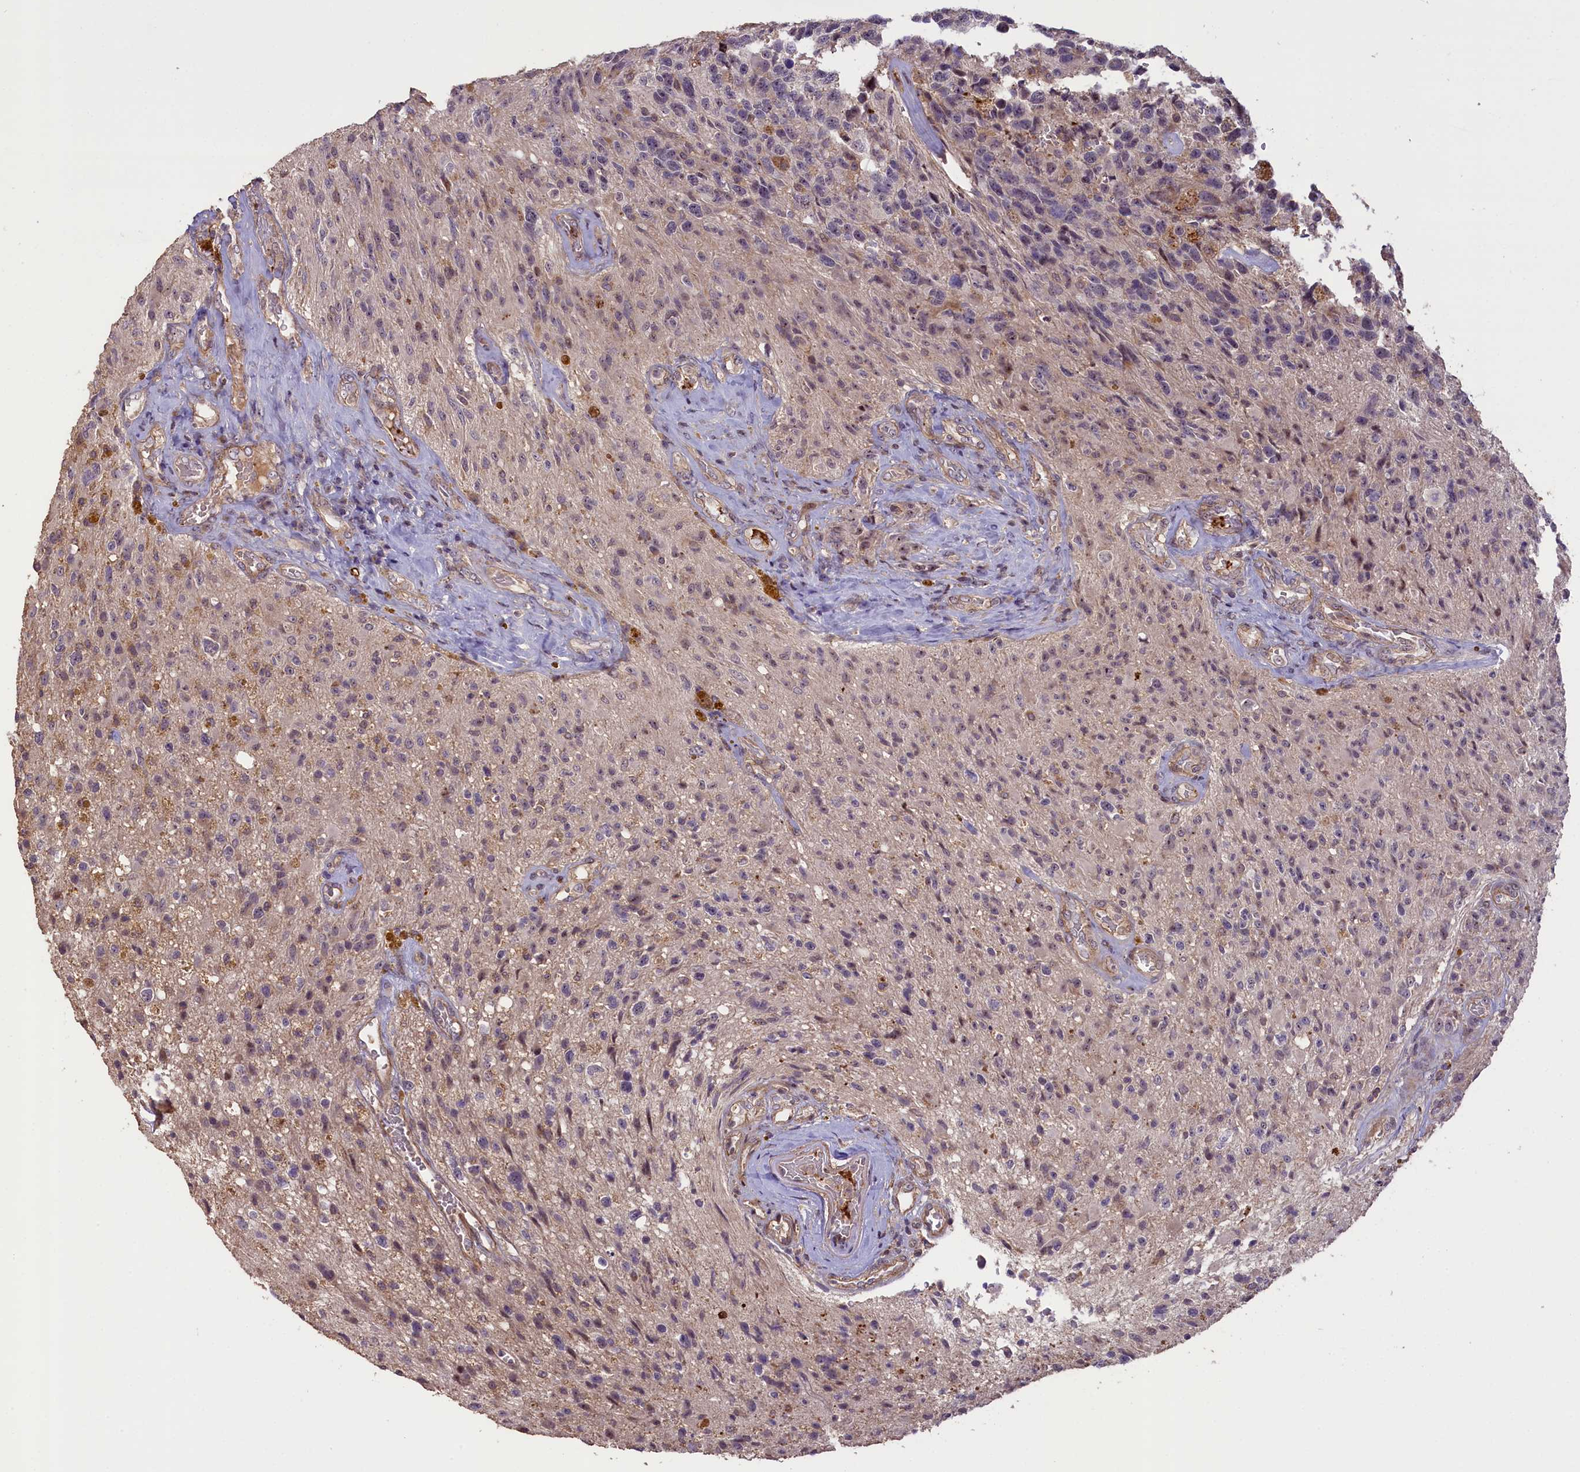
{"staining": {"intensity": "negative", "quantity": "none", "location": "none"}, "tissue": "glioma", "cell_type": "Tumor cells", "image_type": "cancer", "snomed": [{"axis": "morphology", "description": "Glioma, malignant, High grade"}, {"axis": "topography", "description": "Brain"}], "caption": "DAB immunohistochemical staining of human glioma displays no significant positivity in tumor cells.", "gene": "FUZ", "patient": {"sex": "male", "age": 69}}